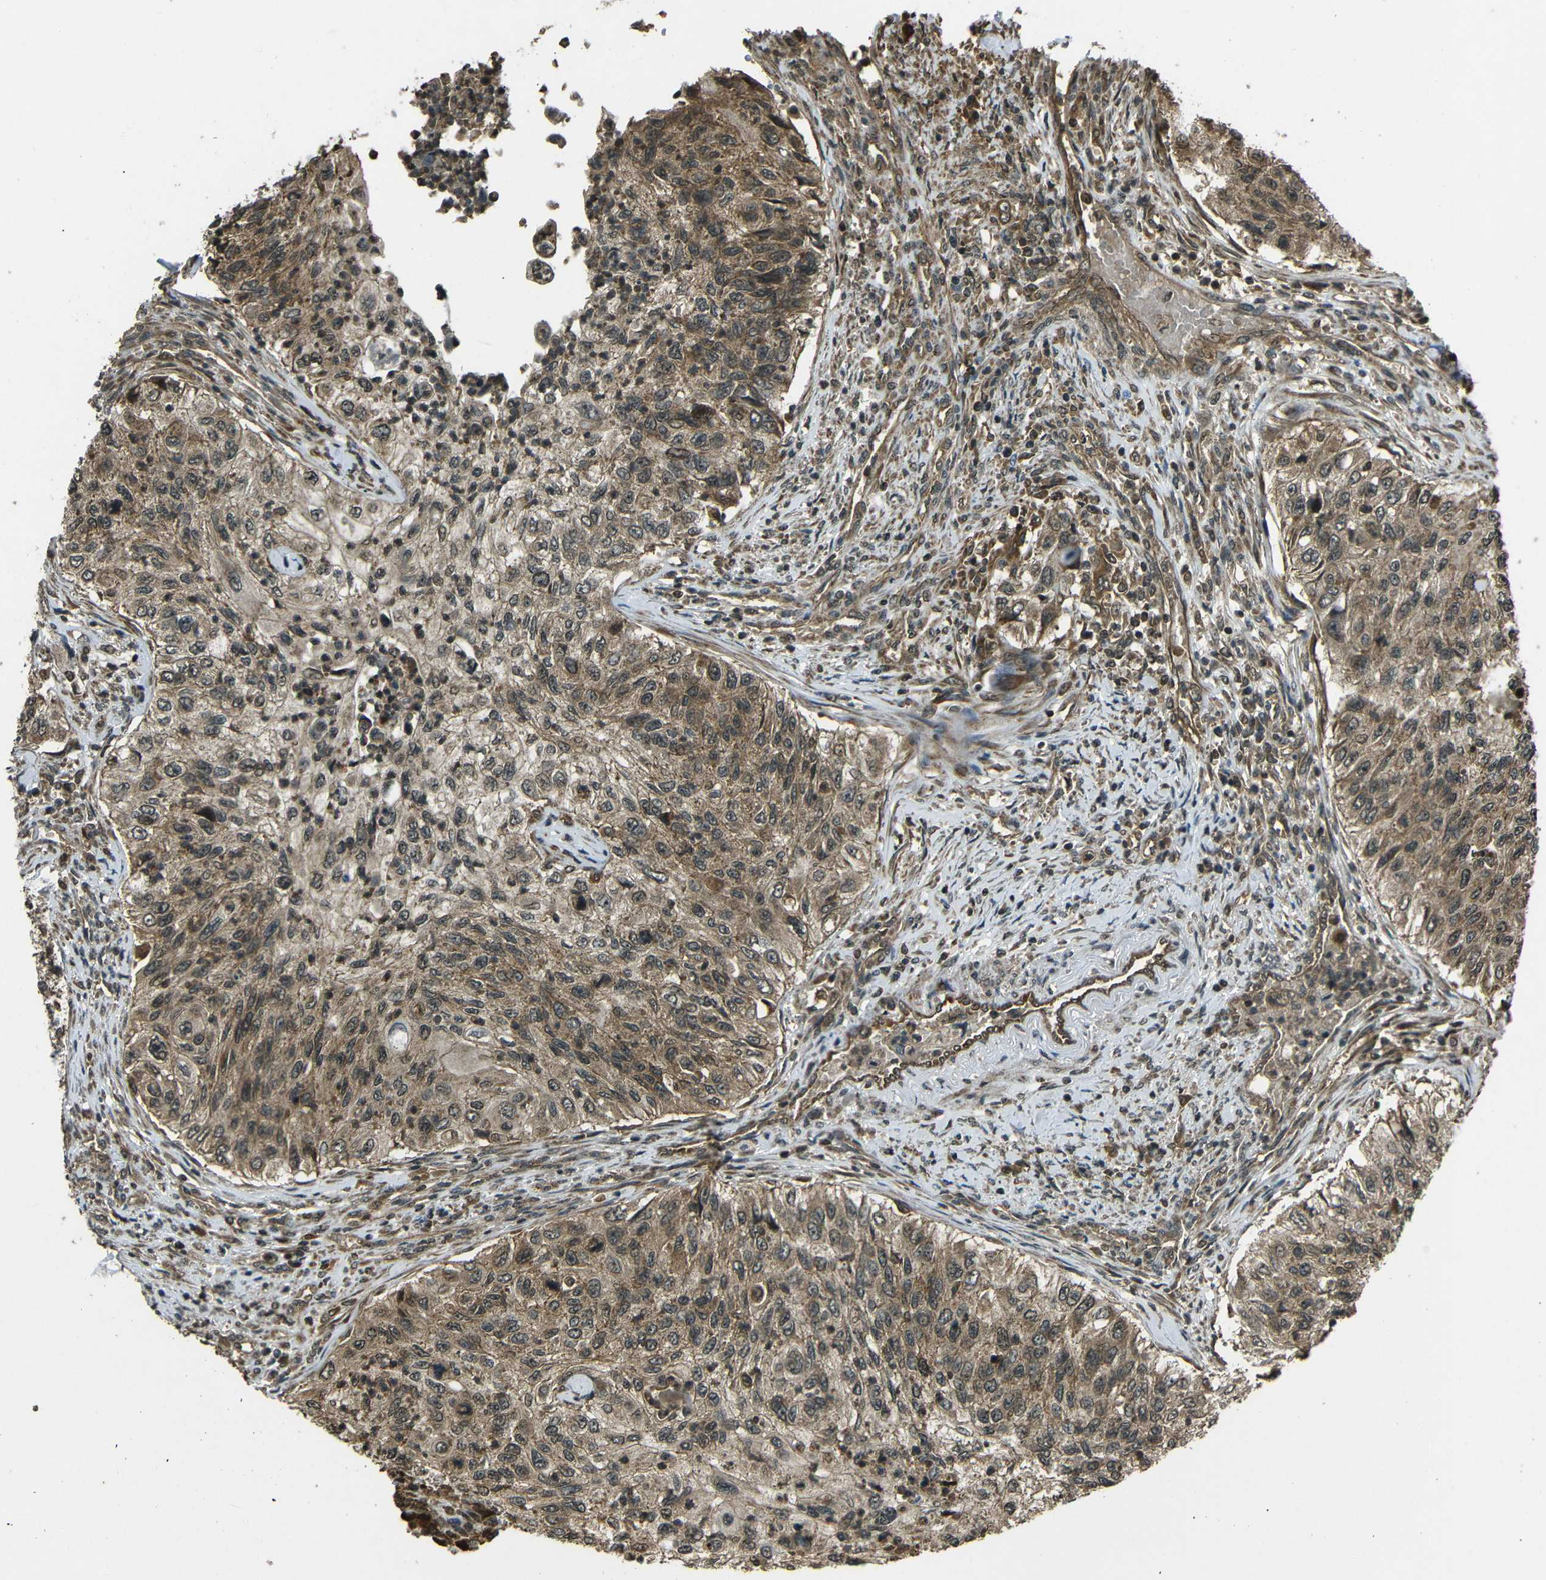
{"staining": {"intensity": "moderate", "quantity": ">75%", "location": "cytoplasmic/membranous"}, "tissue": "urothelial cancer", "cell_type": "Tumor cells", "image_type": "cancer", "snomed": [{"axis": "morphology", "description": "Urothelial carcinoma, High grade"}, {"axis": "topography", "description": "Urinary bladder"}], "caption": "A medium amount of moderate cytoplasmic/membranous positivity is identified in about >75% of tumor cells in urothelial carcinoma (high-grade) tissue. (DAB (3,3'-diaminobenzidine) IHC, brown staining for protein, blue staining for nuclei).", "gene": "PLK2", "patient": {"sex": "female", "age": 60}}